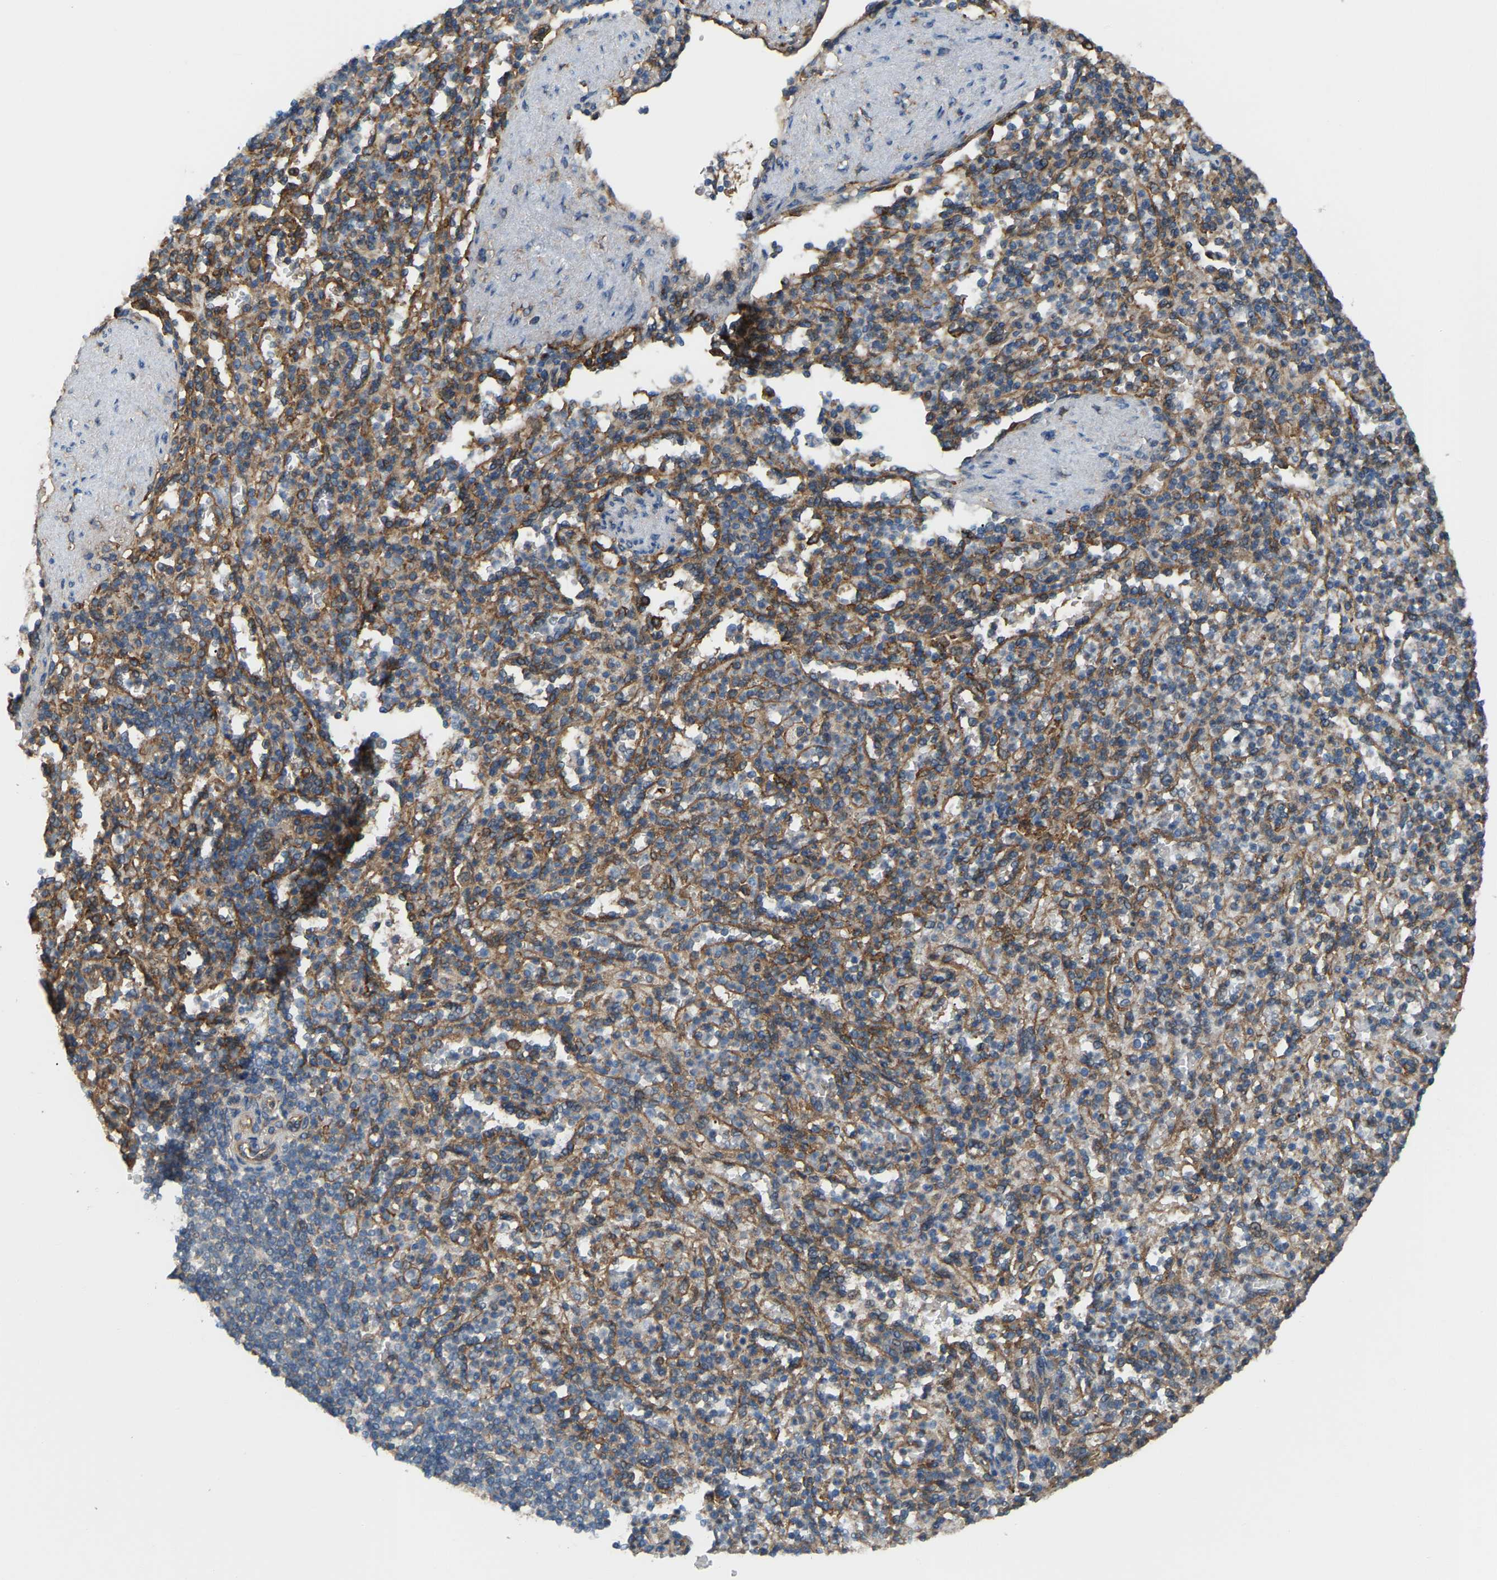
{"staining": {"intensity": "strong", "quantity": "25%-75%", "location": "cytoplasmic/membranous"}, "tissue": "spleen", "cell_type": "Cells in red pulp", "image_type": "normal", "snomed": [{"axis": "morphology", "description": "Normal tissue, NOS"}, {"axis": "topography", "description": "Spleen"}], "caption": "An IHC micrograph of benign tissue is shown. Protein staining in brown labels strong cytoplasmic/membranous positivity in spleen within cells in red pulp.", "gene": "PICALM", "patient": {"sex": "female", "age": 74}}